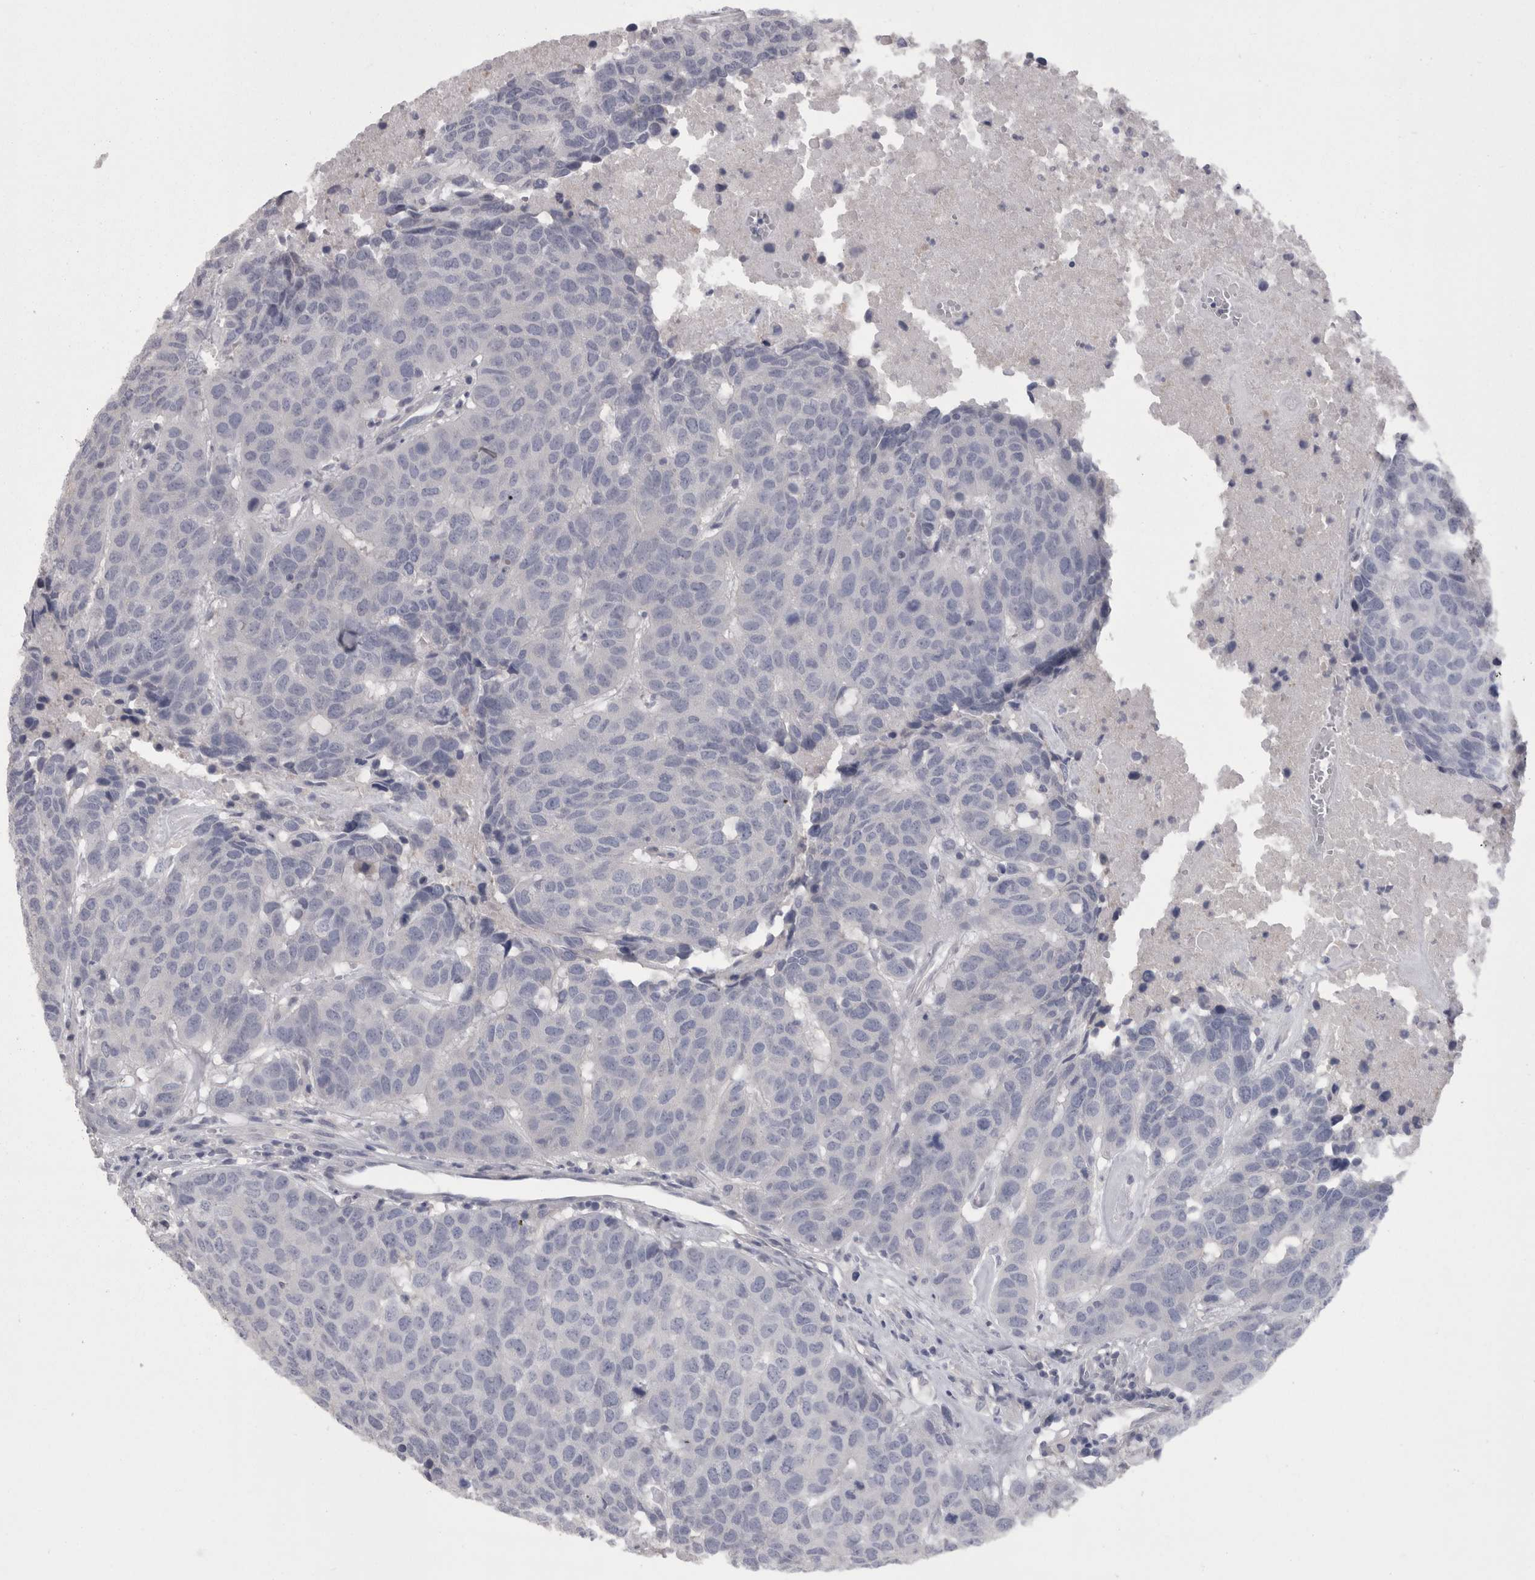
{"staining": {"intensity": "negative", "quantity": "none", "location": "none"}, "tissue": "head and neck cancer", "cell_type": "Tumor cells", "image_type": "cancer", "snomed": [{"axis": "morphology", "description": "Squamous cell carcinoma, NOS"}, {"axis": "topography", "description": "Head-Neck"}], "caption": "Immunohistochemistry (IHC) of head and neck cancer exhibits no staining in tumor cells. (DAB immunohistochemistry (IHC), high magnification).", "gene": "CAMK2D", "patient": {"sex": "male", "age": 66}}